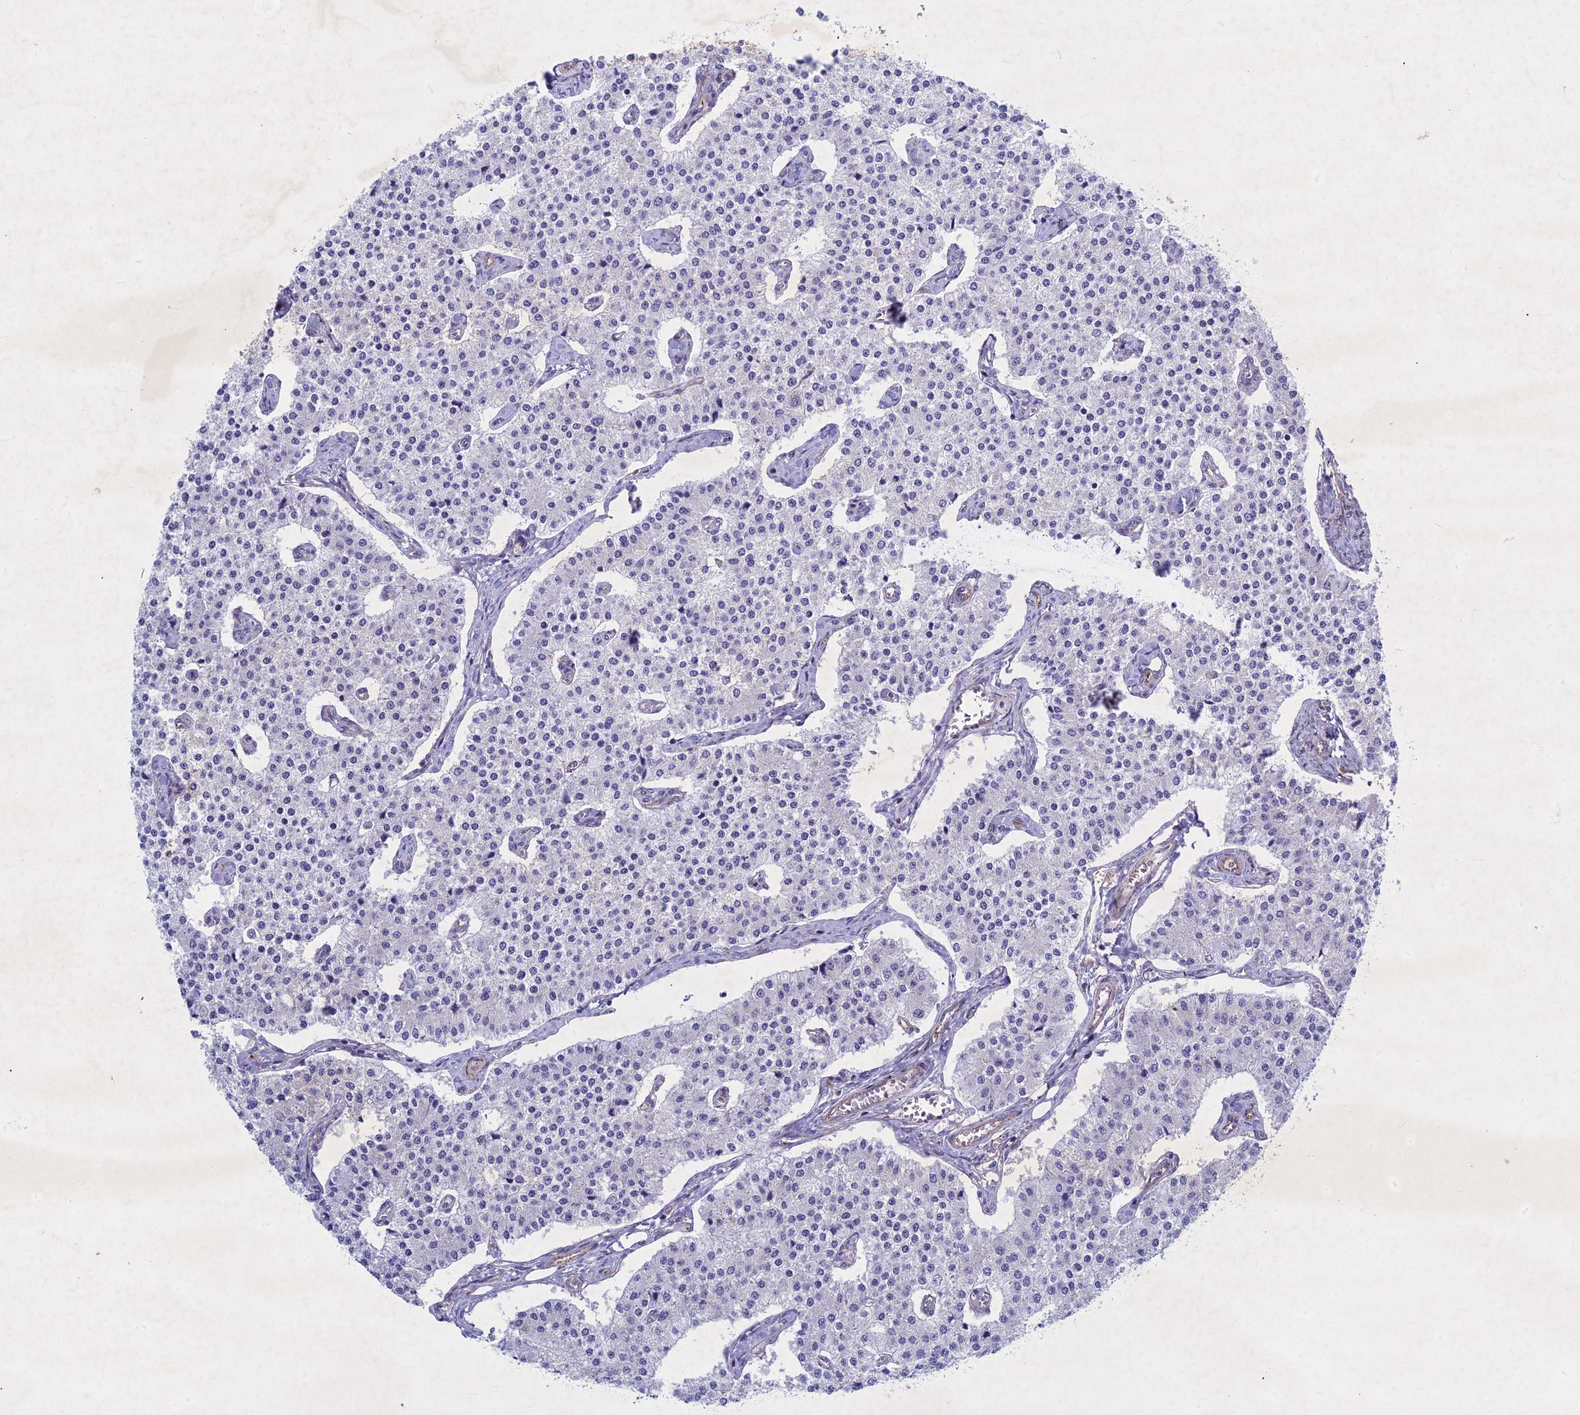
{"staining": {"intensity": "negative", "quantity": "none", "location": "none"}, "tissue": "carcinoid", "cell_type": "Tumor cells", "image_type": "cancer", "snomed": [{"axis": "morphology", "description": "Carcinoid, malignant, NOS"}, {"axis": "topography", "description": "Colon"}], "caption": "There is no significant expression in tumor cells of carcinoid.", "gene": "PTHLH", "patient": {"sex": "female", "age": 52}}